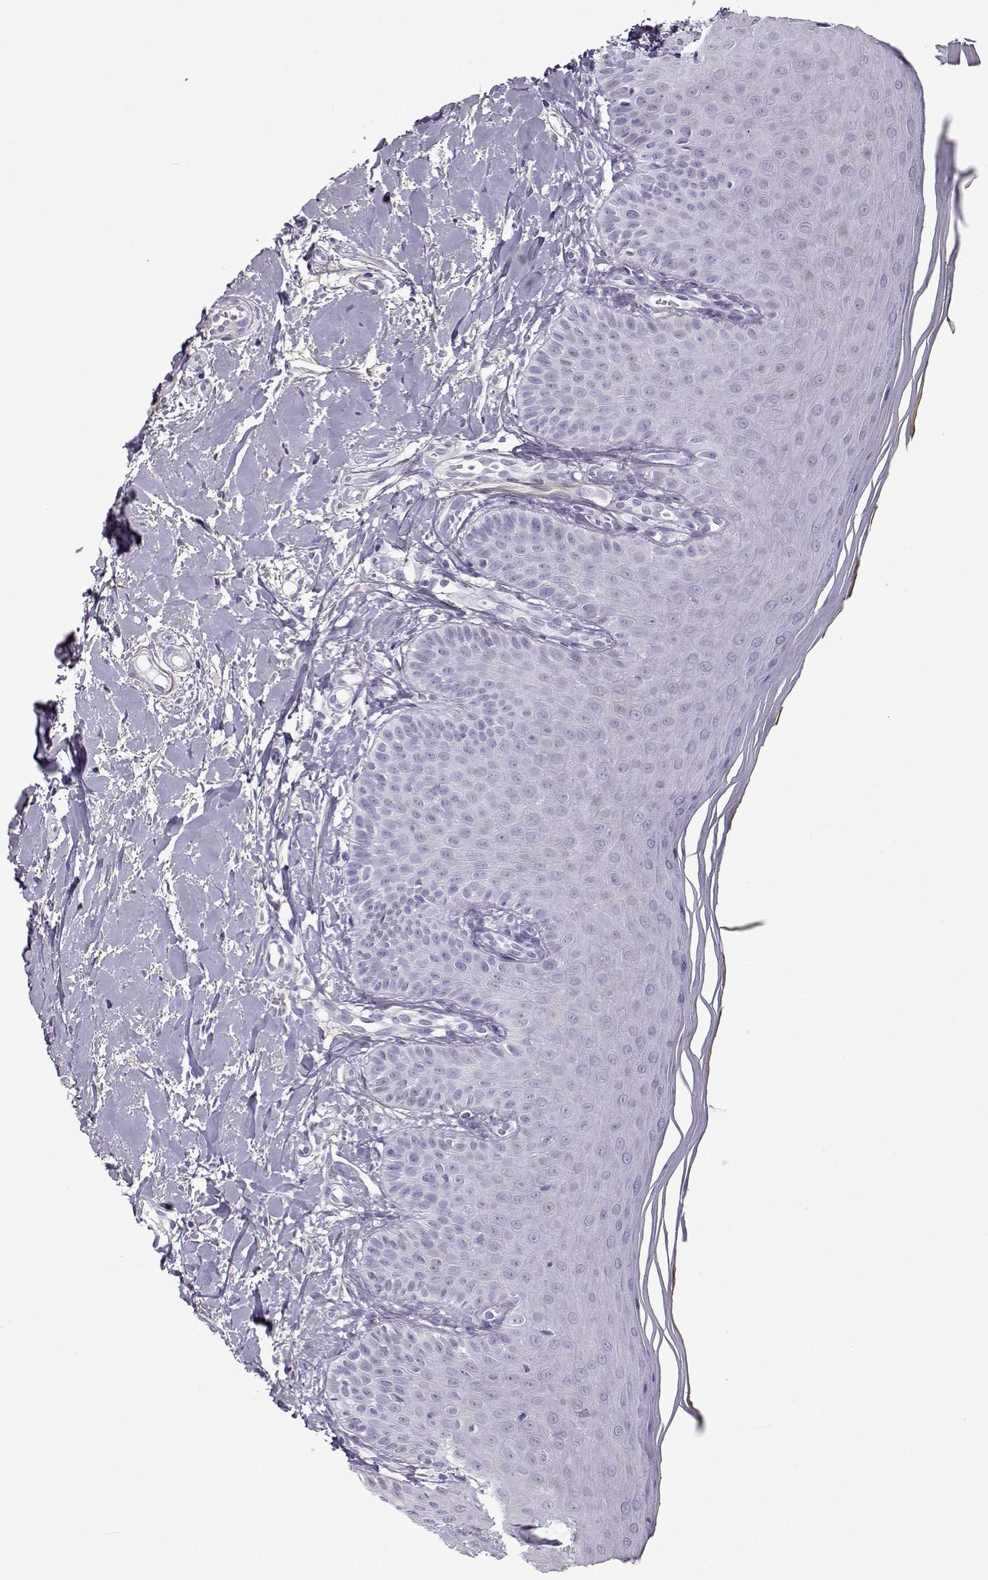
{"staining": {"intensity": "negative", "quantity": "none", "location": "none"}, "tissue": "oral mucosa", "cell_type": "Squamous epithelial cells", "image_type": "normal", "snomed": [{"axis": "morphology", "description": "Normal tissue, NOS"}, {"axis": "topography", "description": "Oral tissue"}], "caption": "Immunohistochemistry micrograph of normal oral mucosa: oral mucosa stained with DAB (3,3'-diaminobenzidine) reveals no significant protein positivity in squamous epithelial cells.", "gene": "GTSF1L", "patient": {"sex": "female", "age": 43}}